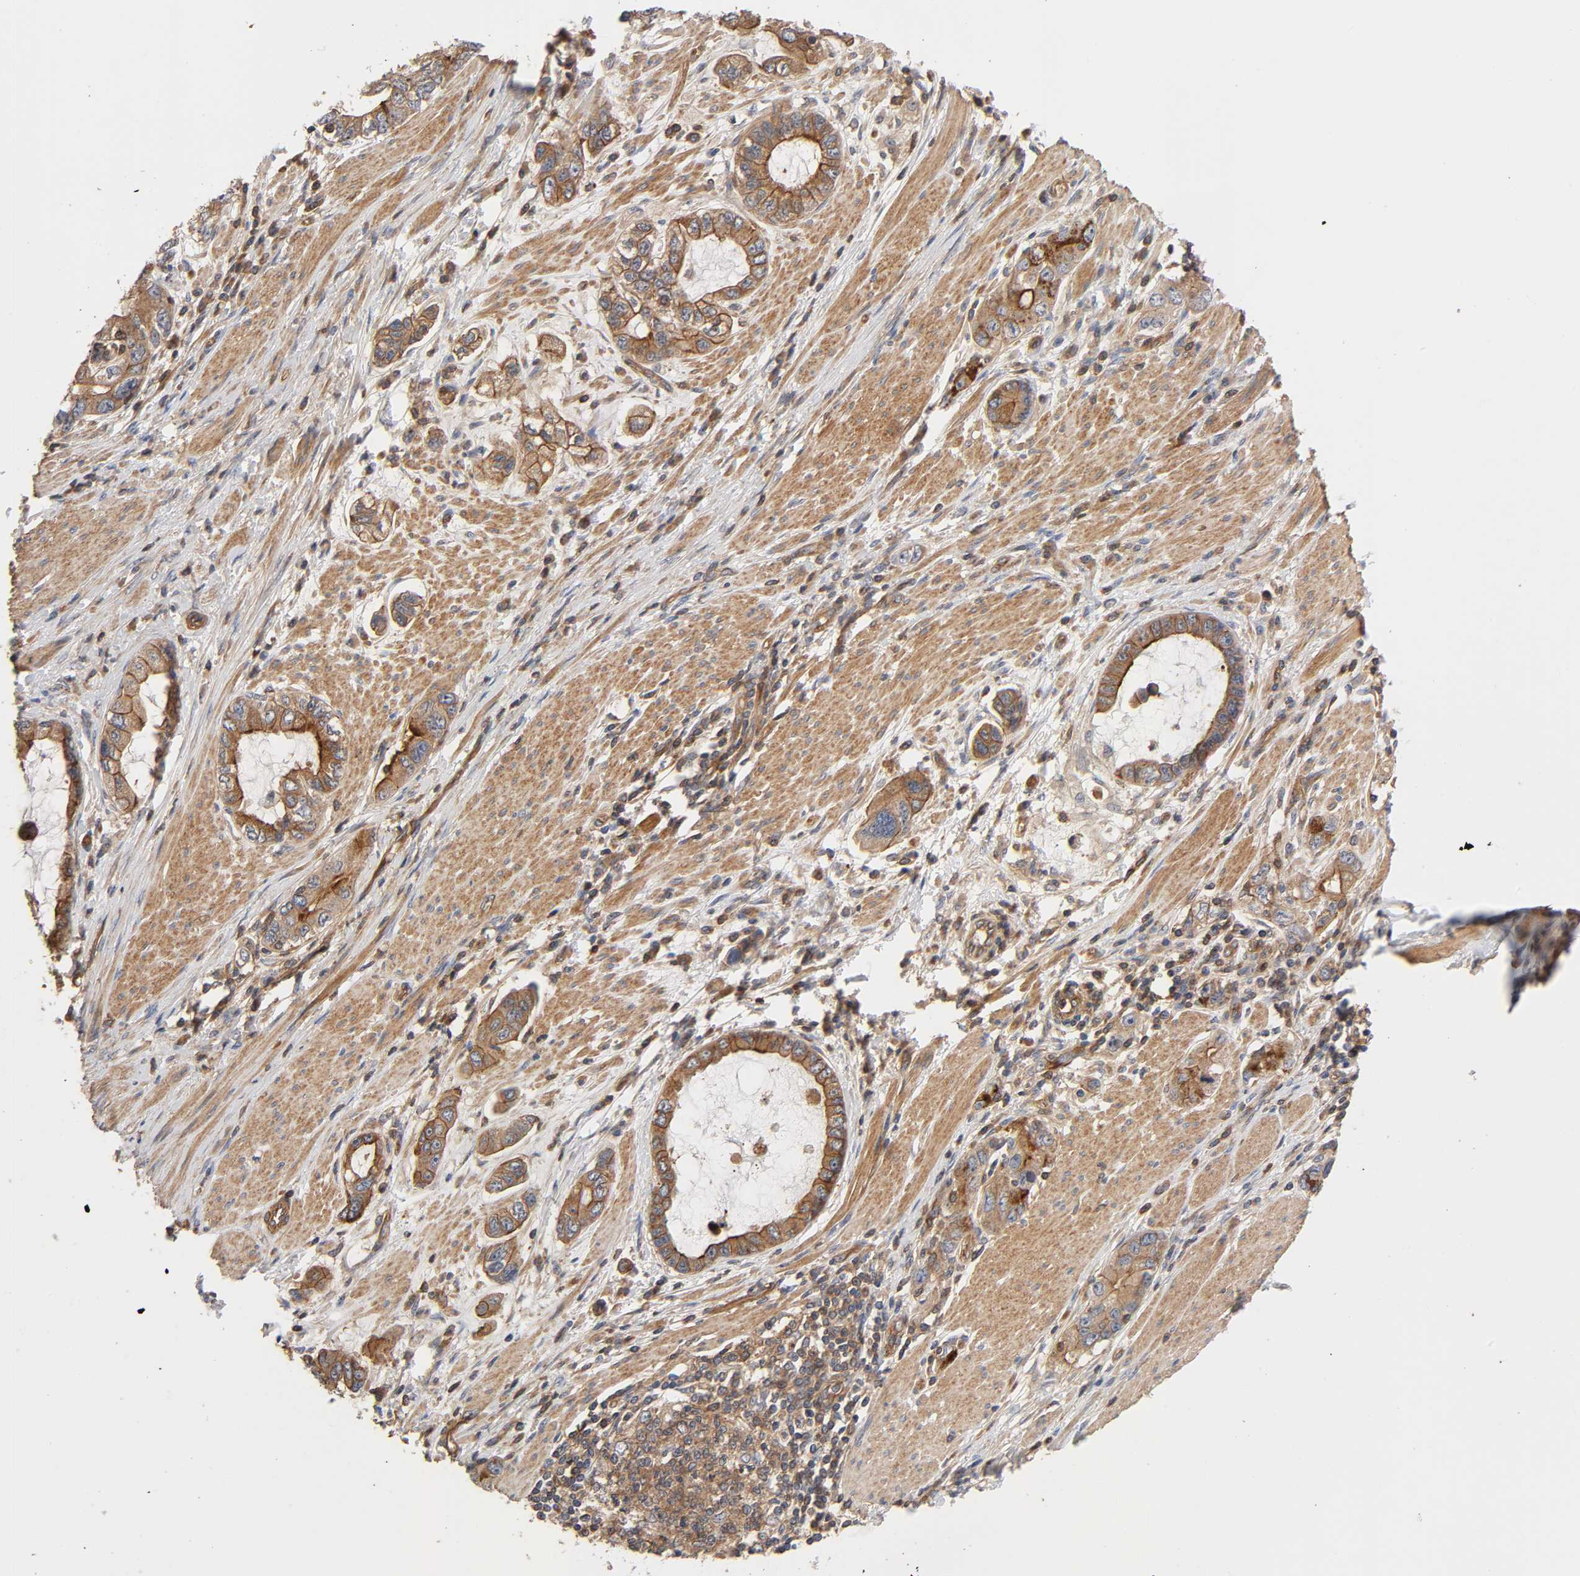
{"staining": {"intensity": "strong", "quantity": "25%-75%", "location": "cytoplasmic/membranous"}, "tissue": "stomach cancer", "cell_type": "Tumor cells", "image_type": "cancer", "snomed": [{"axis": "morphology", "description": "Adenocarcinoma, NOS"}, {"axis": "topography", "description": "Stomach, lower"}], "caption": "Adenocarcinoma (stomach) tissue displays strong cytoplasmic/membranous staining in about 25%-75% of tumor cells, visualized by immunohistochemistry.", "gene": "LAMTOR2", "patient": {"sex": "female", "age": 93}}